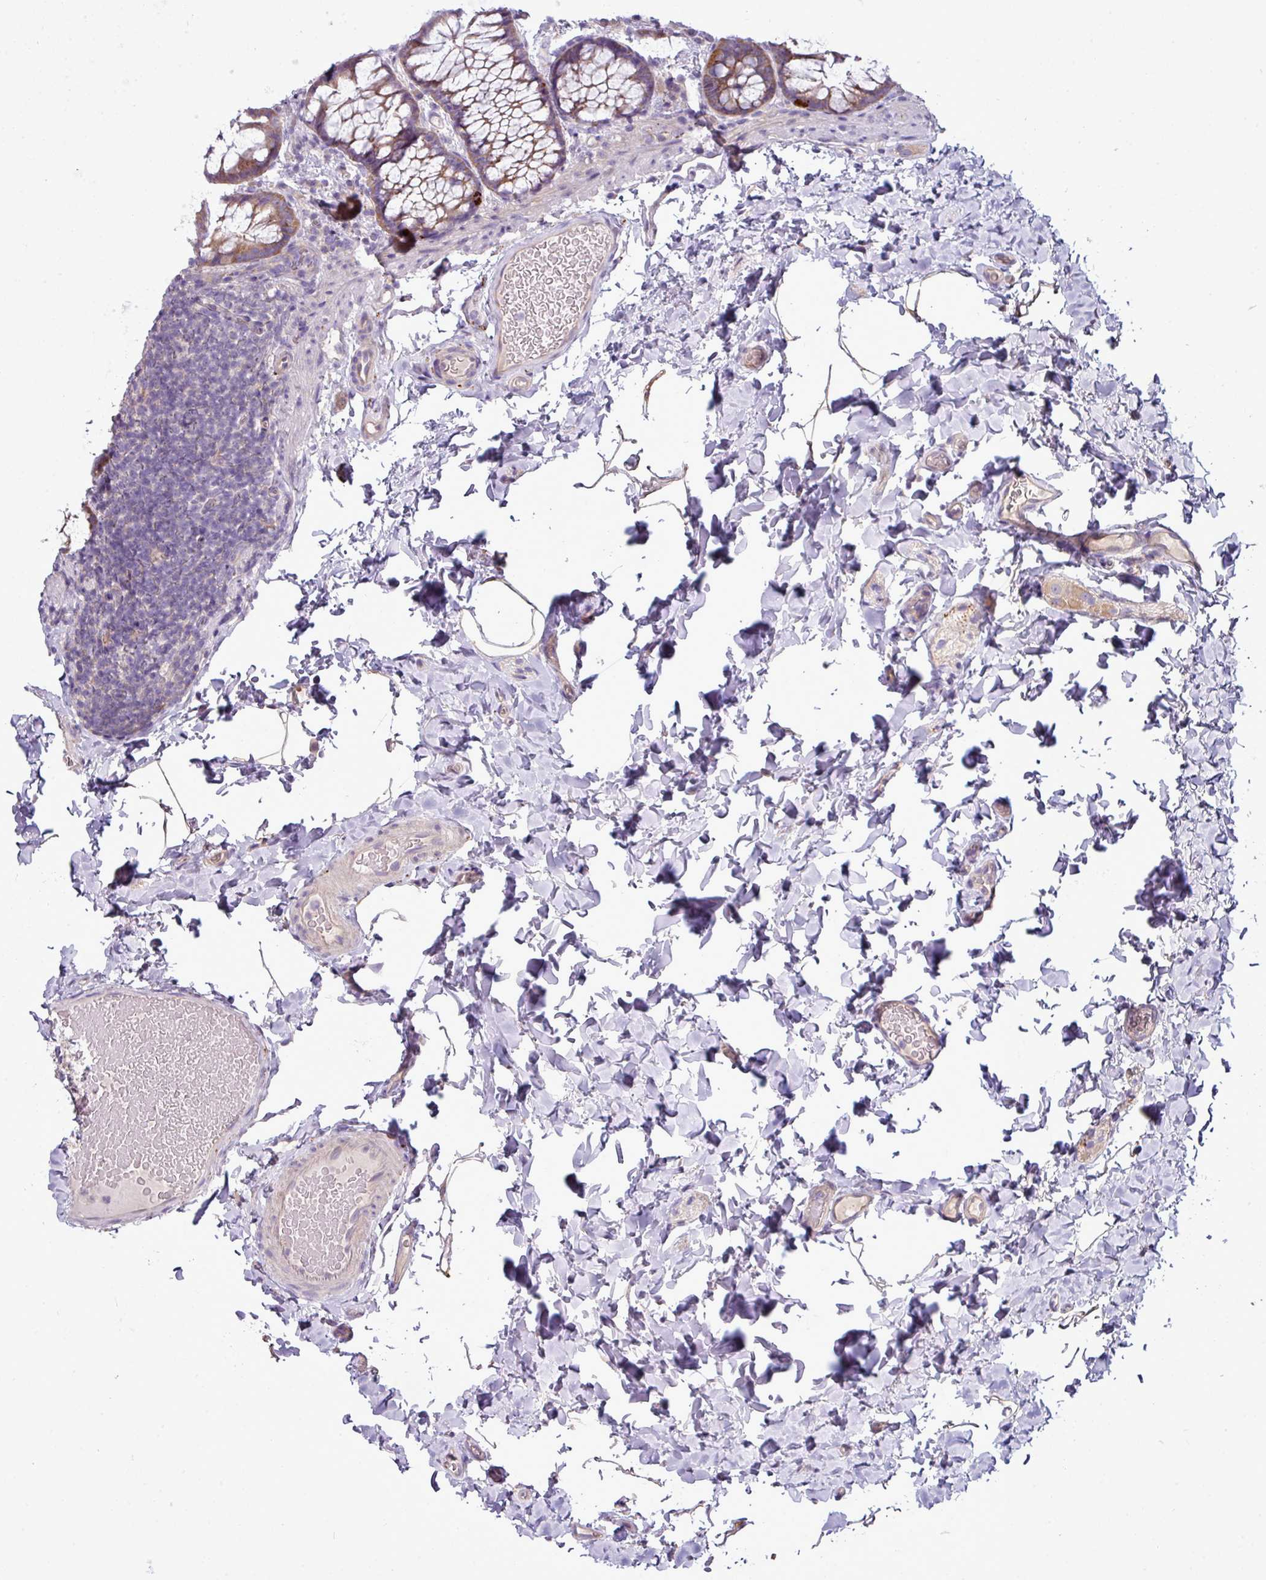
{"staining": {"intensity": "weak", "quantity": "<25%", "location": "cytoplasmic/membranous"}, "tissue": "colon", "cell_type": "Endothelial cells", "image_type": "normal", "snomed": [{"axis": "morphology", "description": "Normal tissue, NOS"}, {"axis": "topography", "description": "Colon"}], "caption": "Endothelial cells show no significant protein positivity in unremarkable colon. The staining is performed using DAB brown chromogen with nuclei counter-stained in using hematoxylin.", "gene": "AGAP4", "patient": {"sex": "male", "age": 46}}